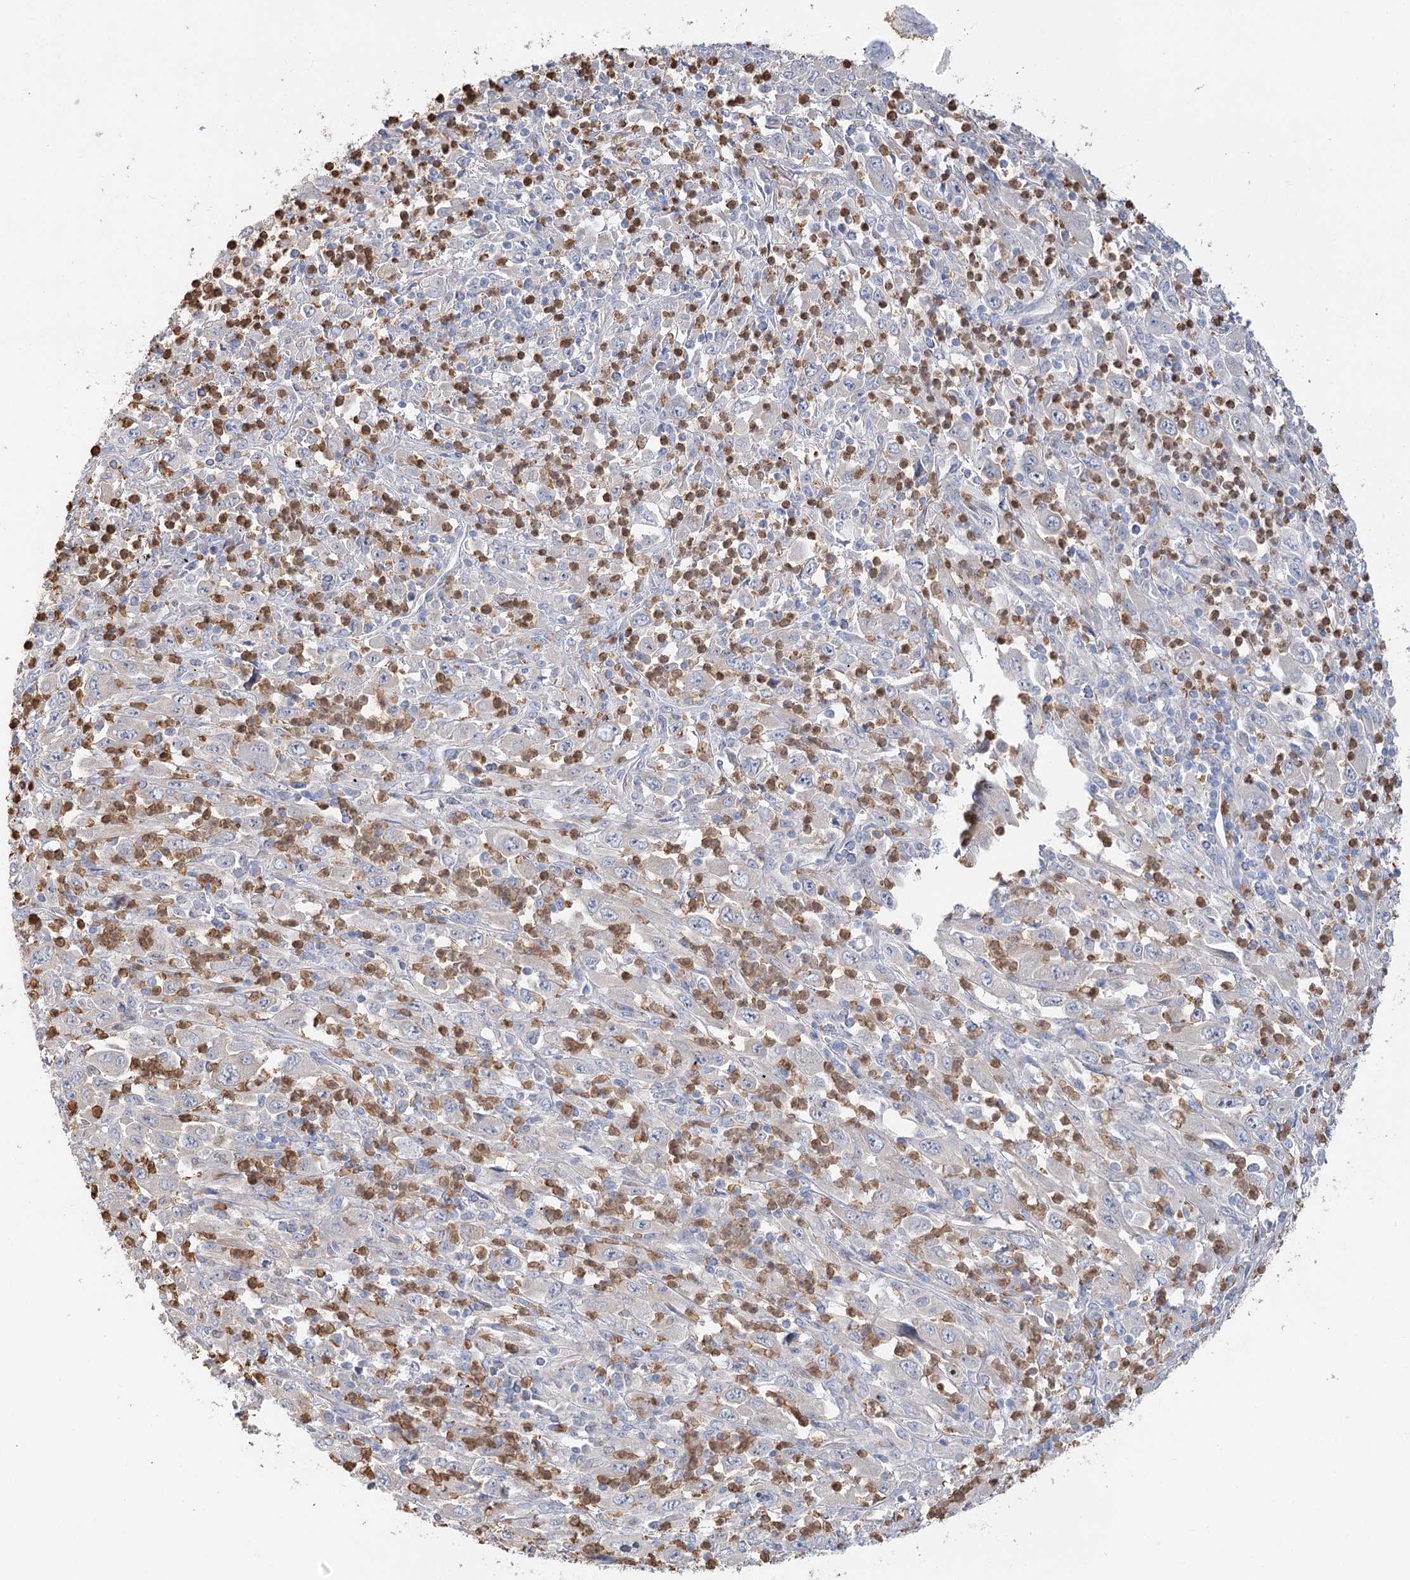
{"staining": {"intensity": "negative", "quantity": "none", "location": "none"}, "tissue": "melanoma", "cell_type": "Tumor cells", "image_type": "cancer", "snomed": [{"axis": "morphology", "description": "Malignant melanoma, Metastatic site"}, {"axis": "topography", "description": "Skin"}], "caption": "IHC of malignant melanoma (metastatic site) exhibits no staining in tumor cells.", "gene": "EPB41L5", "patient": {"sex": "female", "age": 56}}